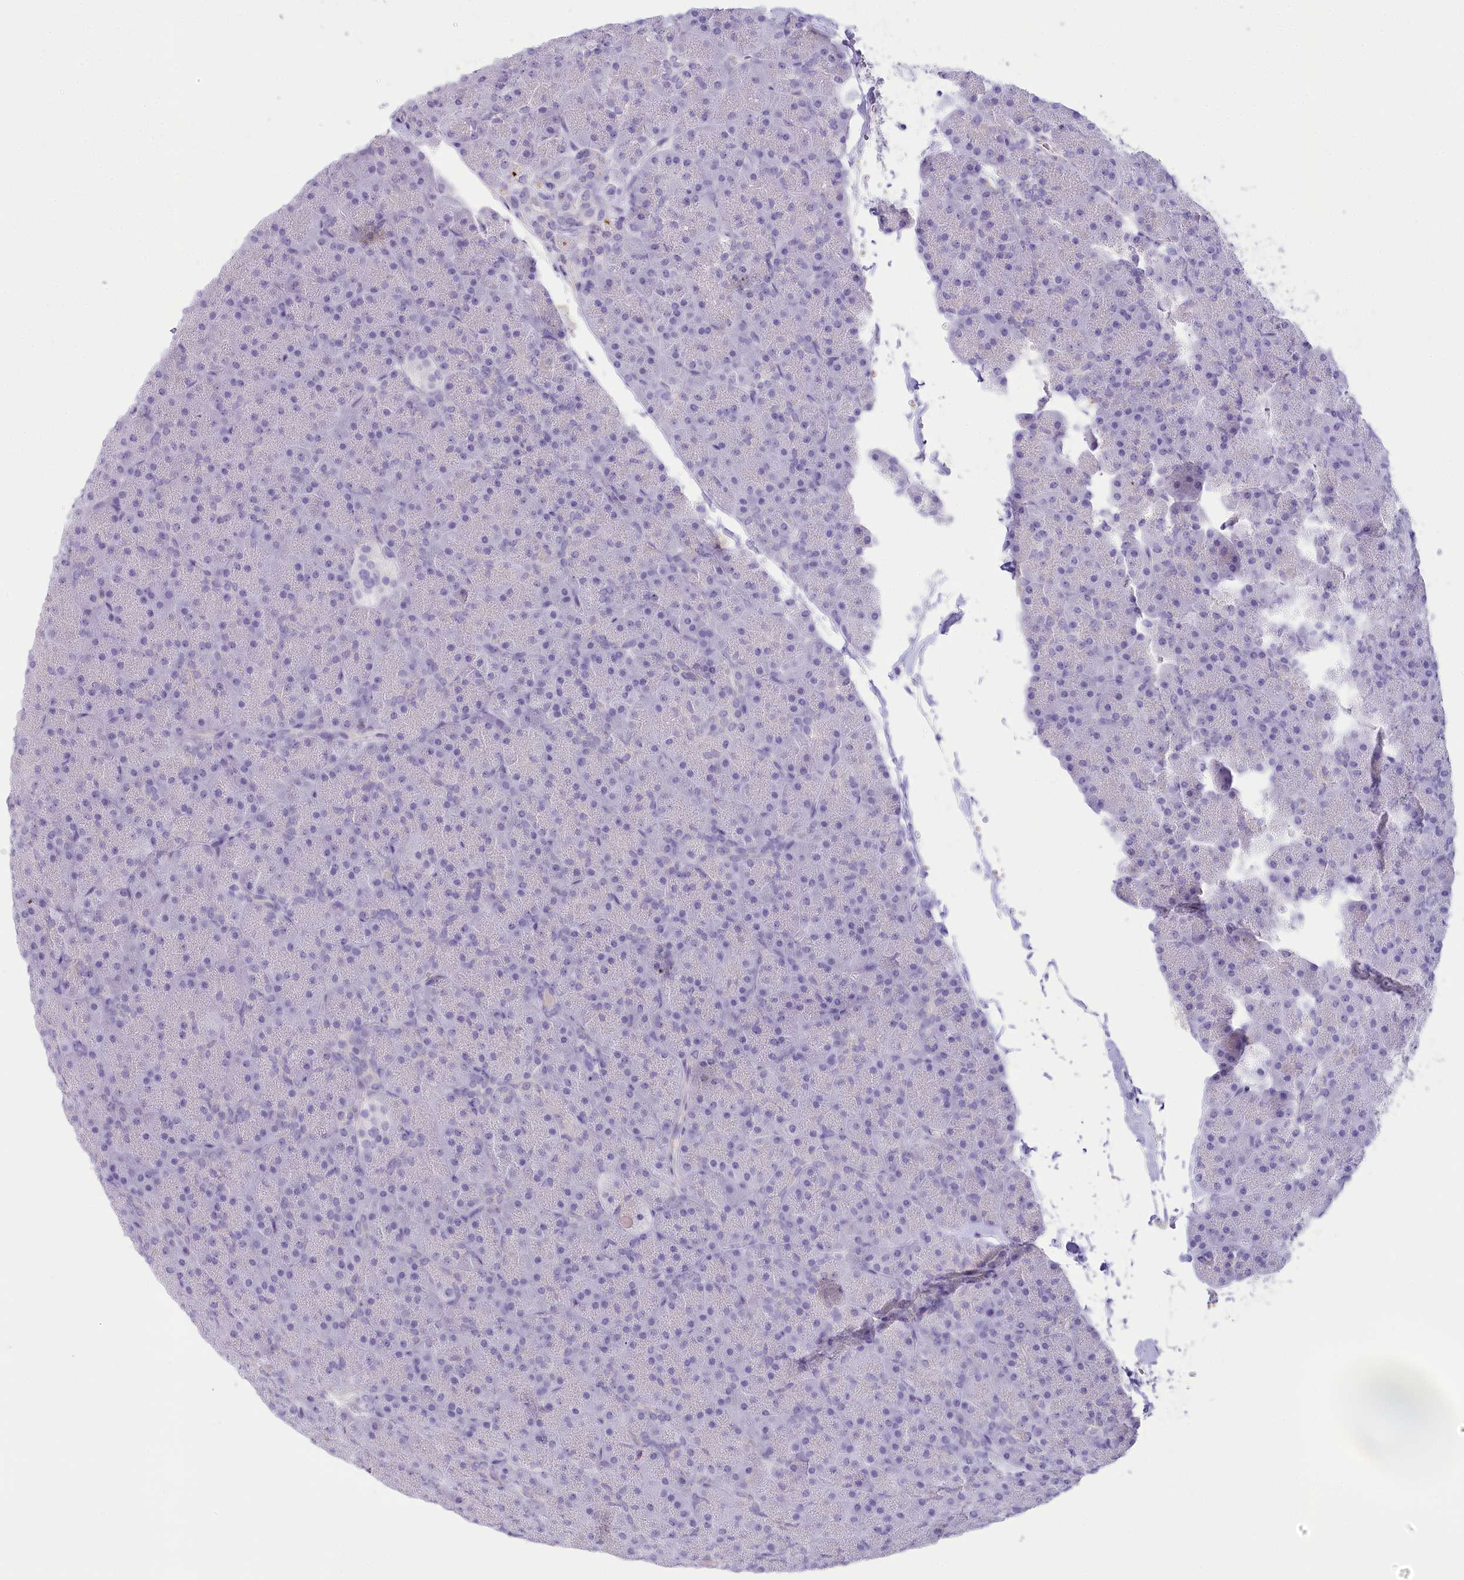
{"staining": {"intensity": "moderate", "quantity": "<25%", "location": "cytoplasmic/membranous"}, "tissue": "pancreas", "cell_type": "Exocrine glandular cells", "image_type": "normal", "snomed": [{"axis": "morphology", "description": "Normal tissue, NOS"}, {"axis": "topography", "description": "Pancreas"}], "caption": "A photomicrograph of pancreas stained for a protein shows moderate cytoplasmic/membranous brown staining in exocrine glandular cells.", "gene": "MYOZ1", "patient": {"sex": "male", "age": 36}}